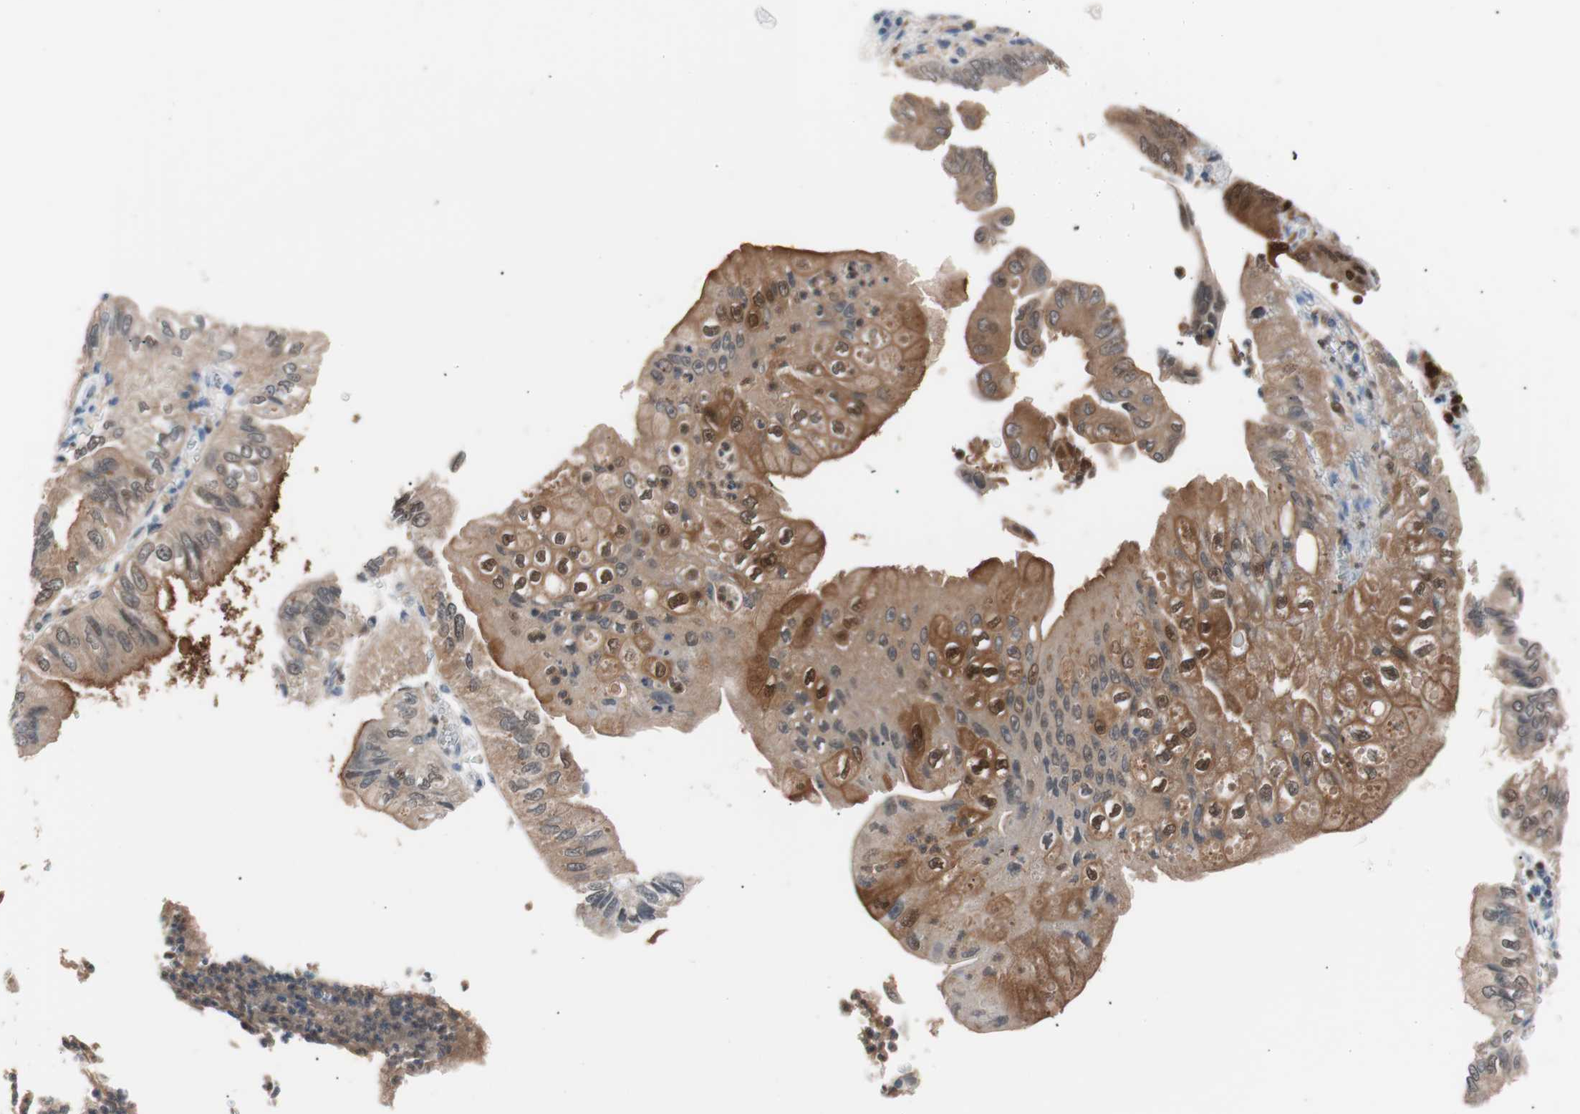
{"staining": {"intensity": "strong", "quantity": ">75%", "location": "cytoplasmic/membranous,nuclear"}, "tissue": "pancreatic cancer", "cell_type": "Tumor cells", "image_type": "cancer", "snomed": [{"axis": "morphology", "description": "Normal tissue, NOS"}, {"axis": "topography", "description": "Lymph node"}], "caption": "The micrograph reveals staining of pancreatic cancer, revealing strong cytoplasmic/membranous and nuclear protein expression (brown color) within tumor cells.", "gene": "IL18", "patient": {"sex": "male", "age": 50}}